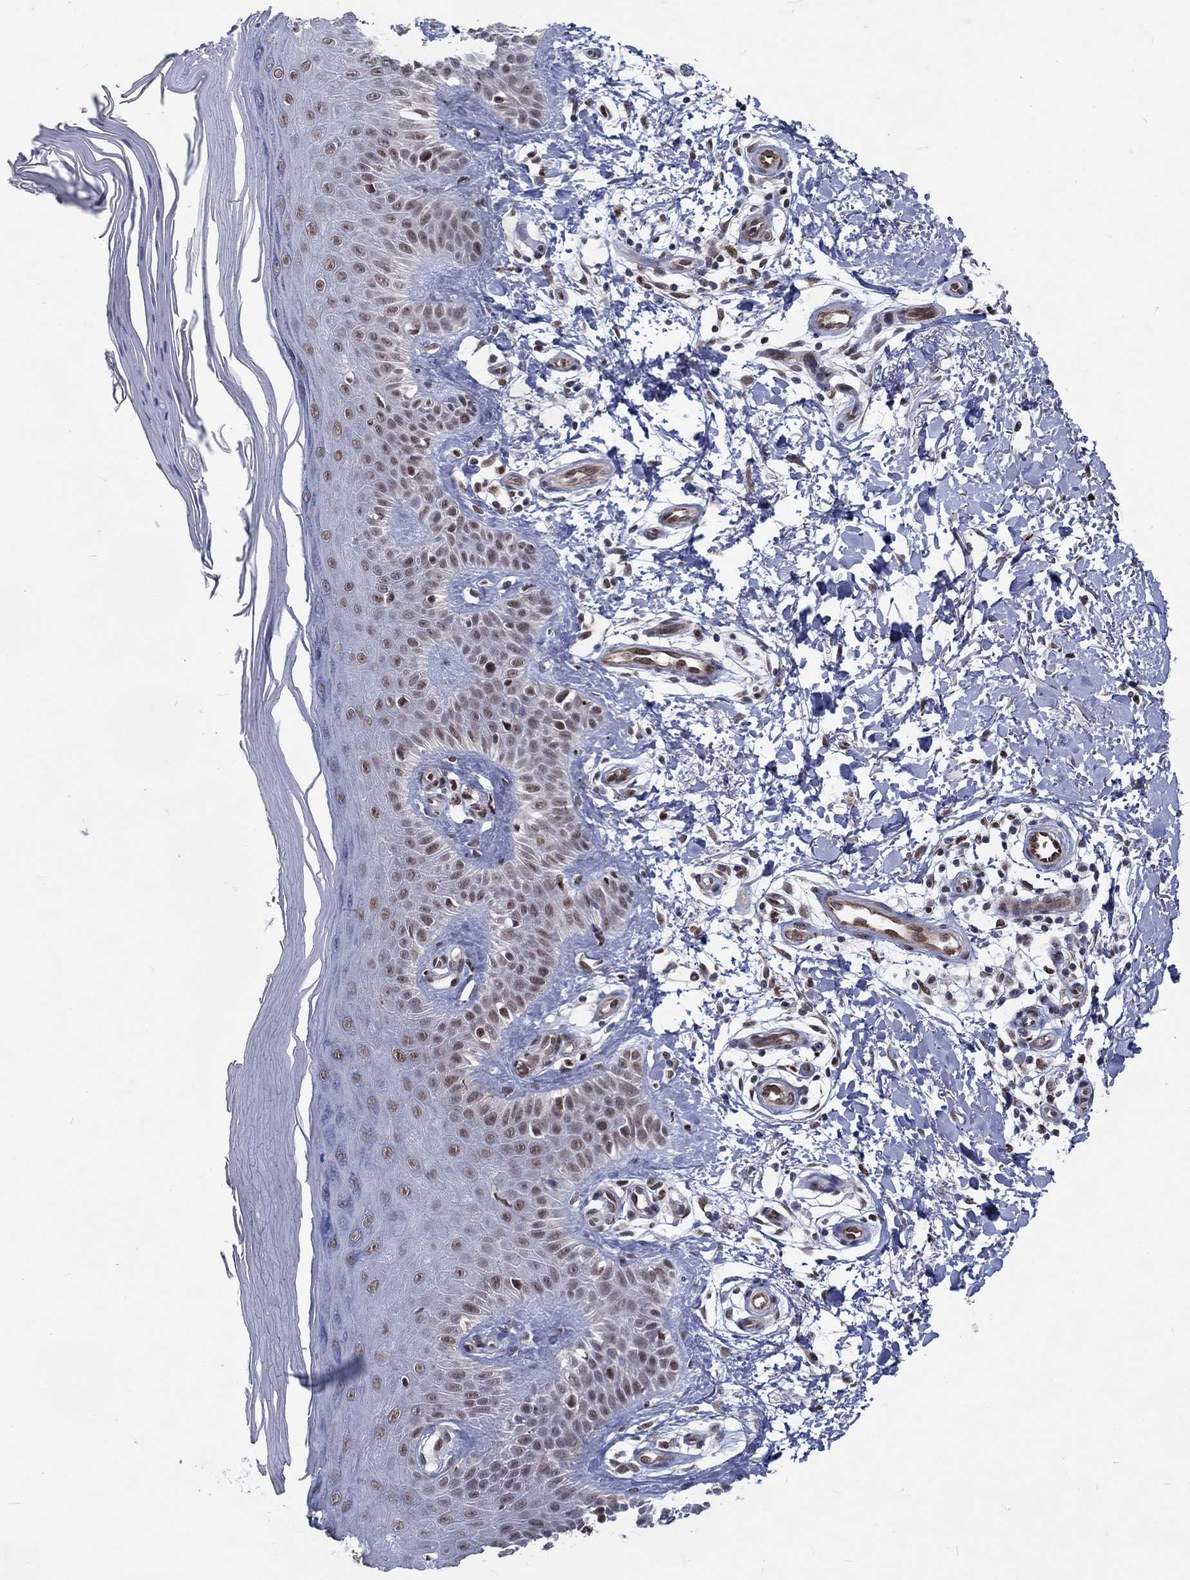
{"staining": {"intensity": "weak", "quantity": "<25%", "location": "nuclear"}, "tissue": "skin", "cell_type": "Fibroblasts", "image_type": "normal", "snomed": [{"axis": "morphology", "description": "Normal tissue, NOS"}, {"axis": "morphology", "description": "Inflammation, NOS"}, {"axis": "morphology", "description": "Fibrosis, NOS"}, {"axis": "topography", "description": "Skin"}], "caption": "Fibroblasts are negative for protein expression in unremarkable human skin. (Immunohistochemistry (ihc), brightfield microscopy, high magnification).", "gene": "ZBED1", "patient": {"sex": "male", "age": 71}}